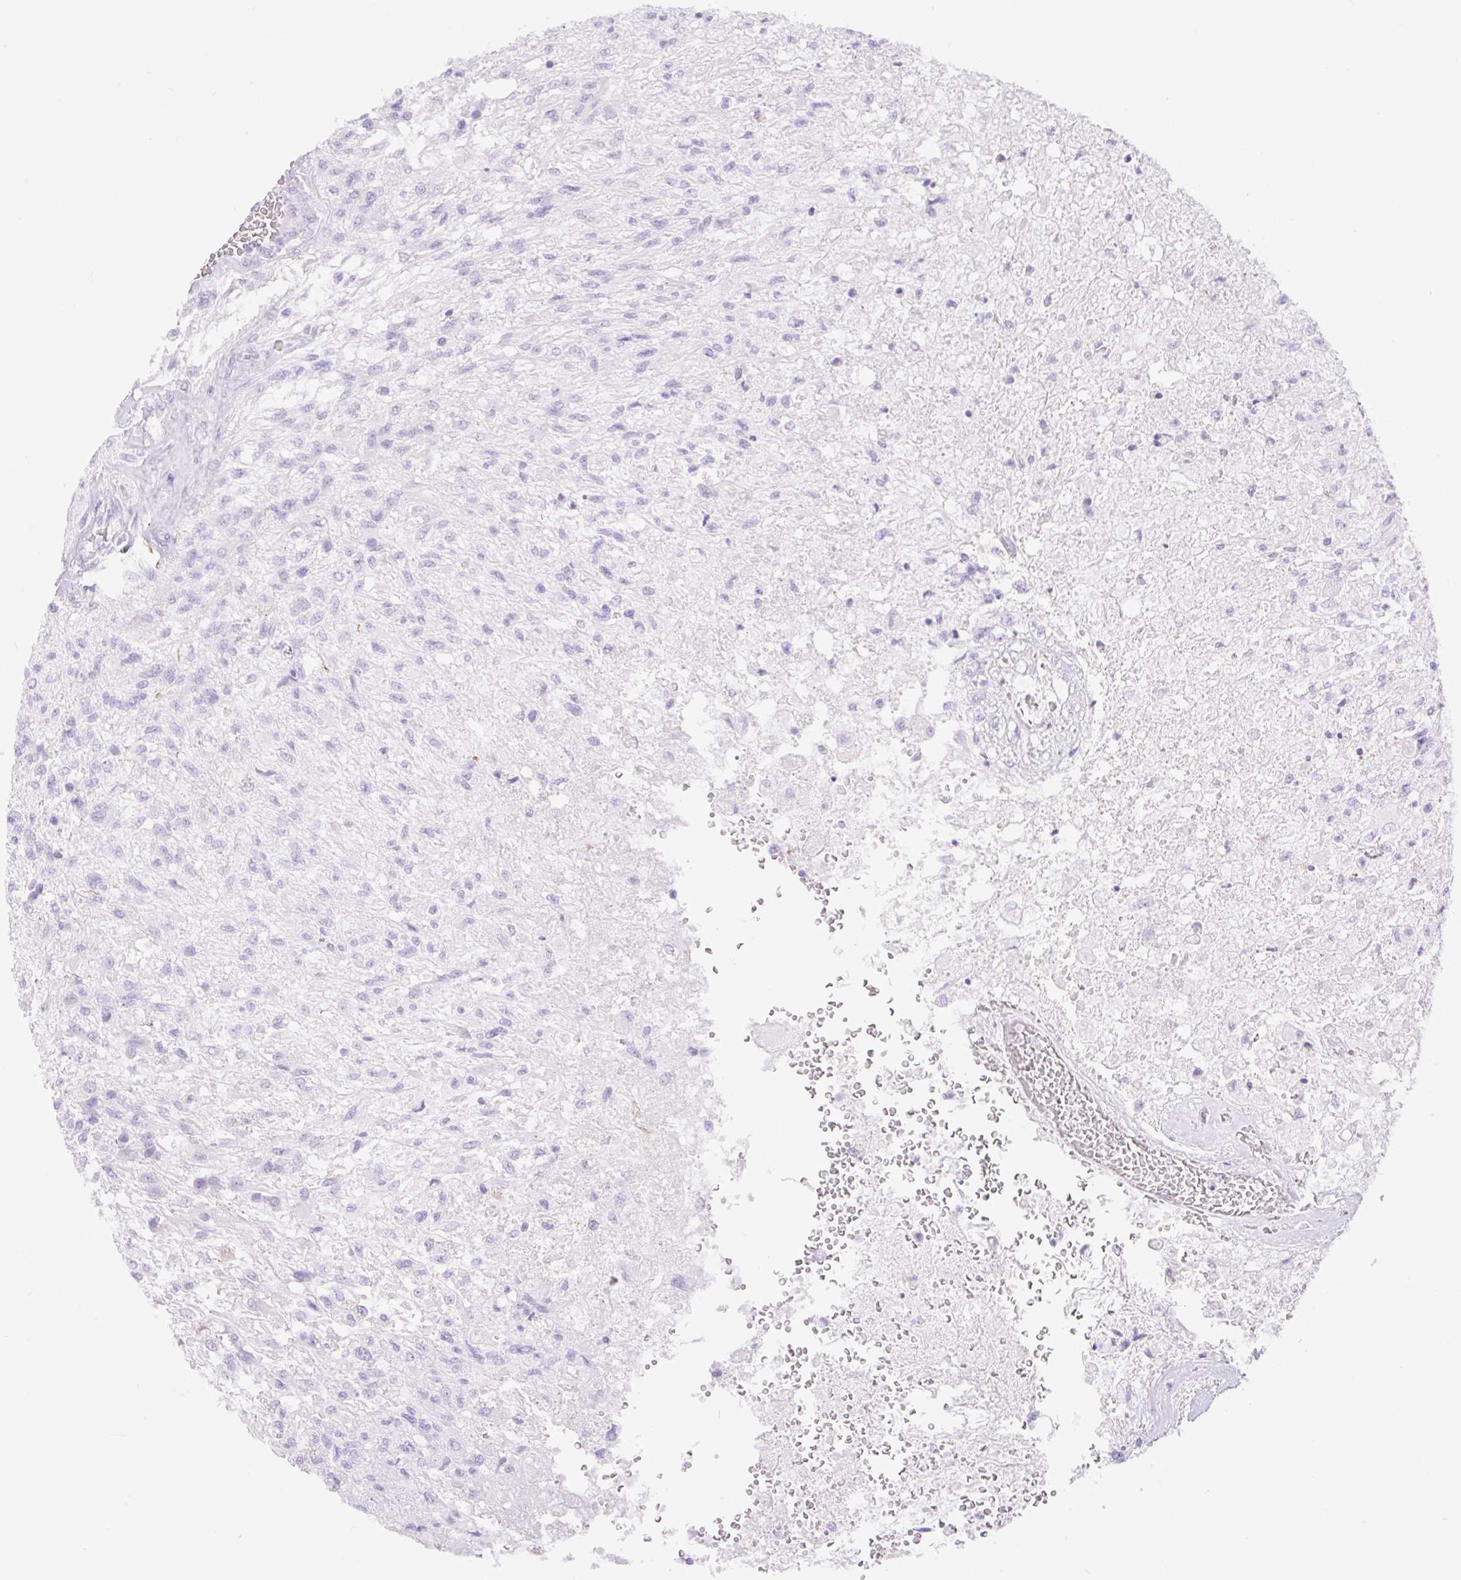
{"staining": {"intensity": "negative", "quantity": "none", "location": "none"}, "tissue": "glioma", "cell_type": "Tumor cells", "image_type": "cancer", "snomed": [{"axis": "morphology", "description": "Glioma, malignant, High grade"}, {"axis": "topography", "description": "Brain"}], "caption": "This is an IHC photomicrograph of glioma. There is no positivity in tumor cells.", "gene": "SLC25A40", "patient": {"sex": "male", "age": 56}}